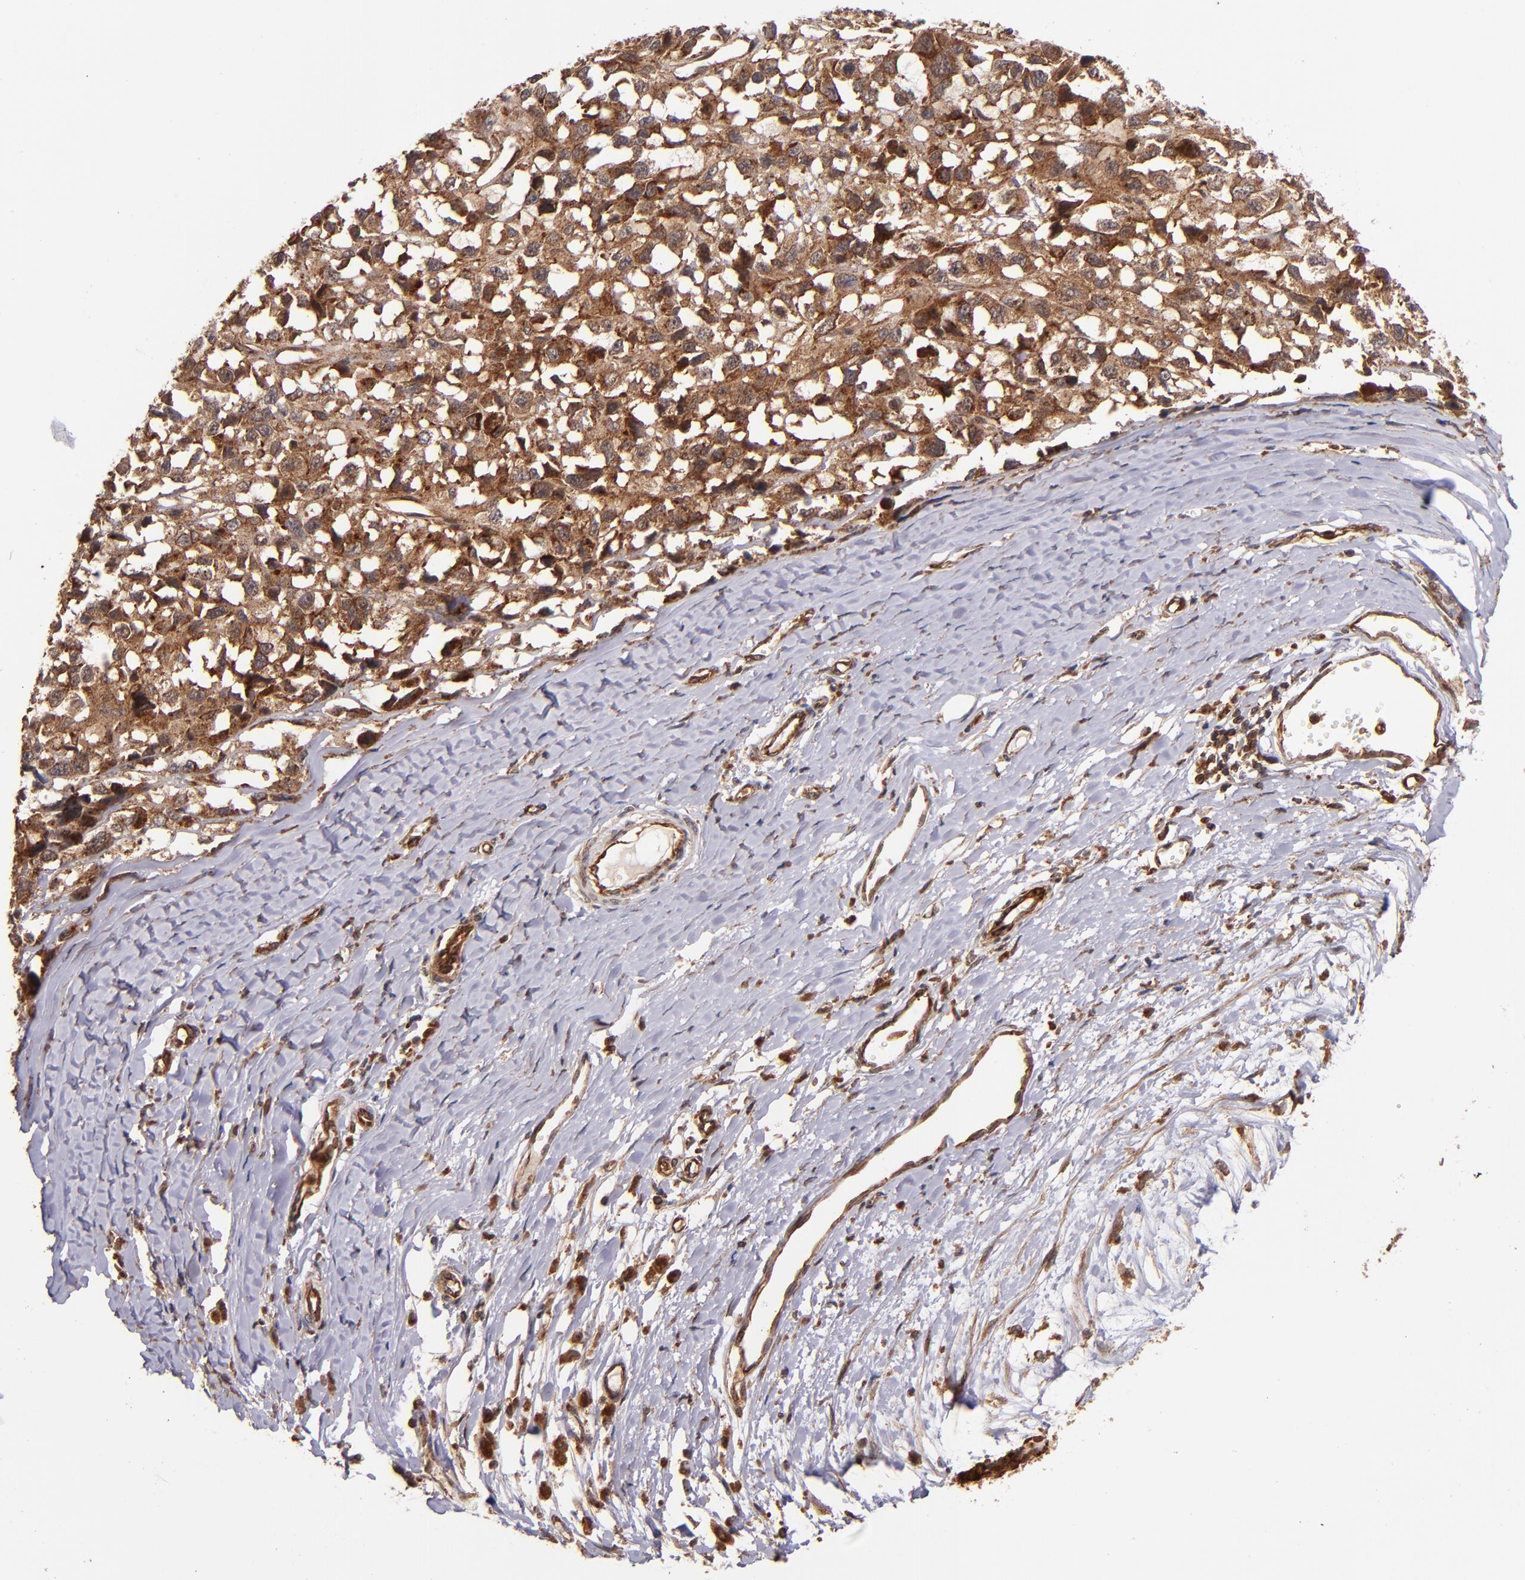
{"staining": {"intensity": "strong", "quantity": ">75%", "location": "cytoplasmic/membranous"}, "tissue": "melanoma", "cell_type": "Tumor cells", "image_type": "cancer", "snomed": [{"axis": "morphology", "description": "Malignant melanoma, Metastatic site"}, {"axis": "topography", "description": "Lymph node"}], "caption": "About >75% of tumor cells in melanoma reveal strong cytoplasmic/membranous protein positivity as visualized by brown immunohistochemical staining.", "gene": "STX8", "patient": {"sex": "male", "age": 59}}